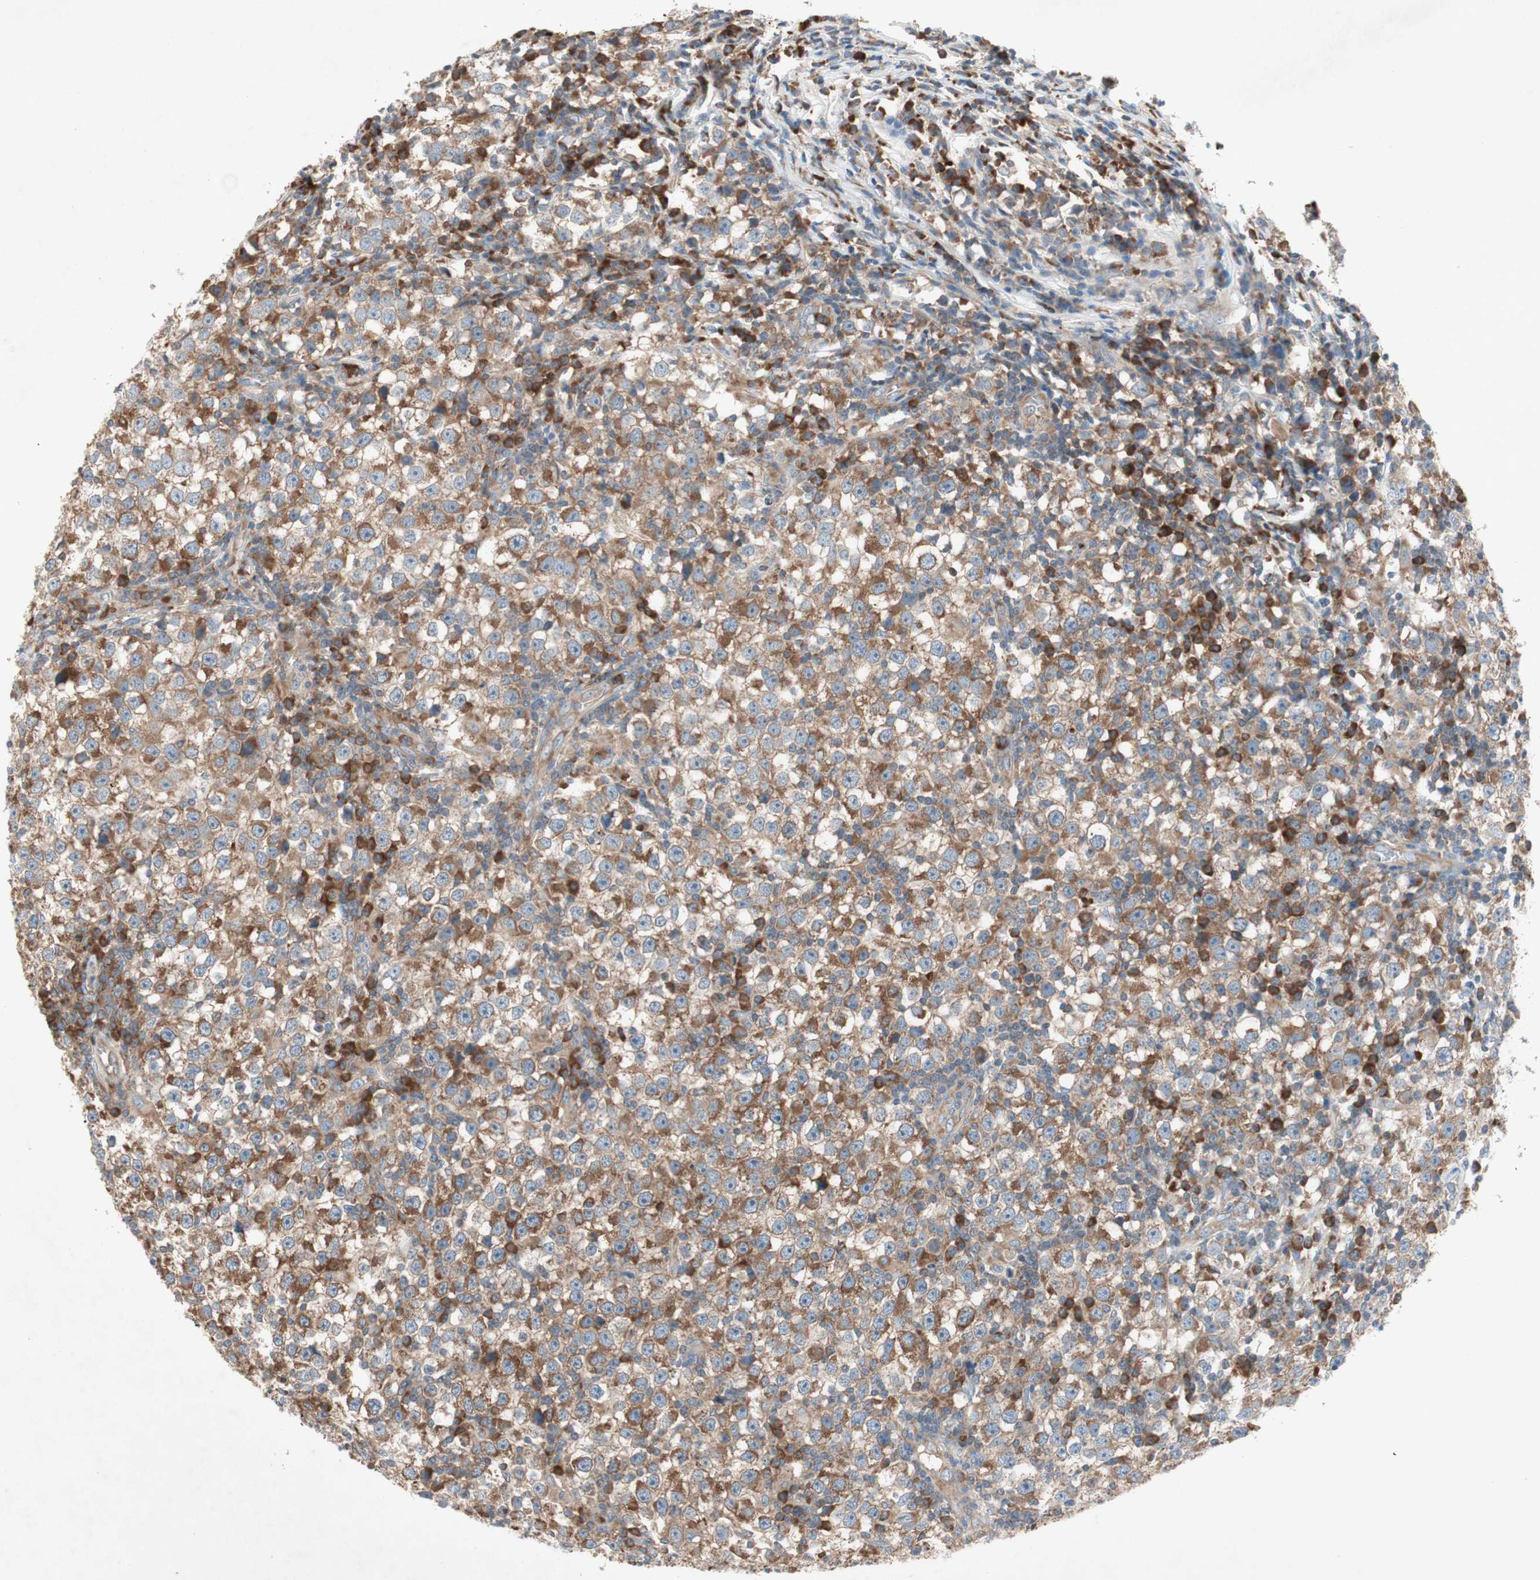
{"staining": {"intensity": "moderate", "quantity": ">75%", "location": "cytoplasmic/membranous"}, "tissue": "testis cancer", "cell_type": "Tumor cells", "image_type": "cancer", "snomed": [{"axis": "morphology", "description": "Seminoma, NOS"}, {"axis": "topography", "description": "Testis"}], "caption": "A medium amount of moderate cytoplasmic/membranous expression is seen in about >75% of tumor cells in testis seminoma tissue.", "gene": "RPL23", "patient": {"sex": "male", "age": 65}}